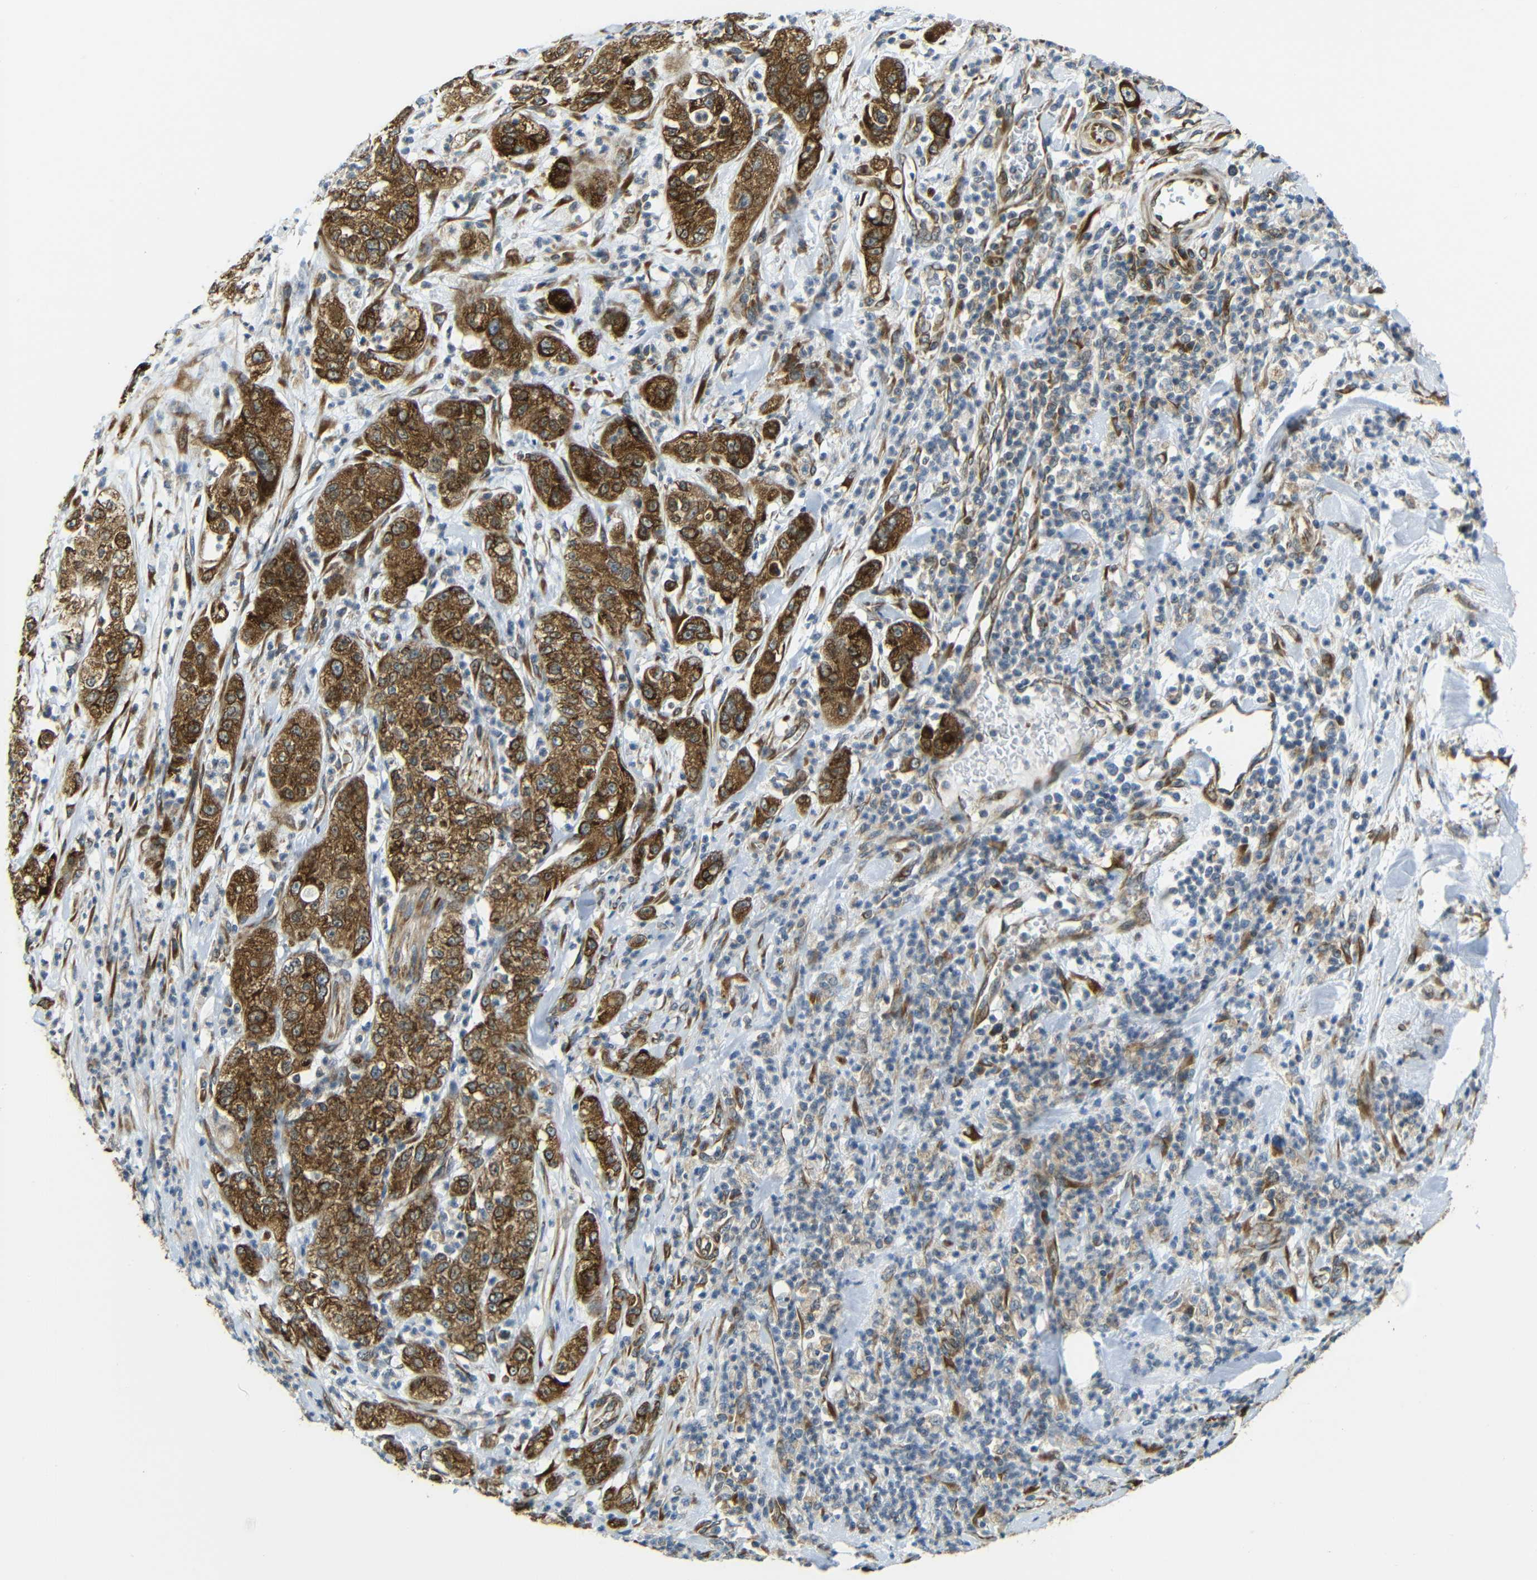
{"staining": {"intensity": "strong", "quantity": ">75%", "location": "cytoplasmic/membranous"}, "tissue": "pancreatic cancer", "cell_type": "Tumor cells", "image_type": "cancer", "snomed": [{"axis": "morphology", "description": "Adenocarcinoma, NOS"}, {"axis": "topography", "description": "Pancreas"}], "caption": "Strong cytoplasmic/membranous expression is seen in about >75% of tumor cells in adenocarcinoma (pancreatic).", "gene": "VAPB", "patient": {"sex": "female", "age": 78}}